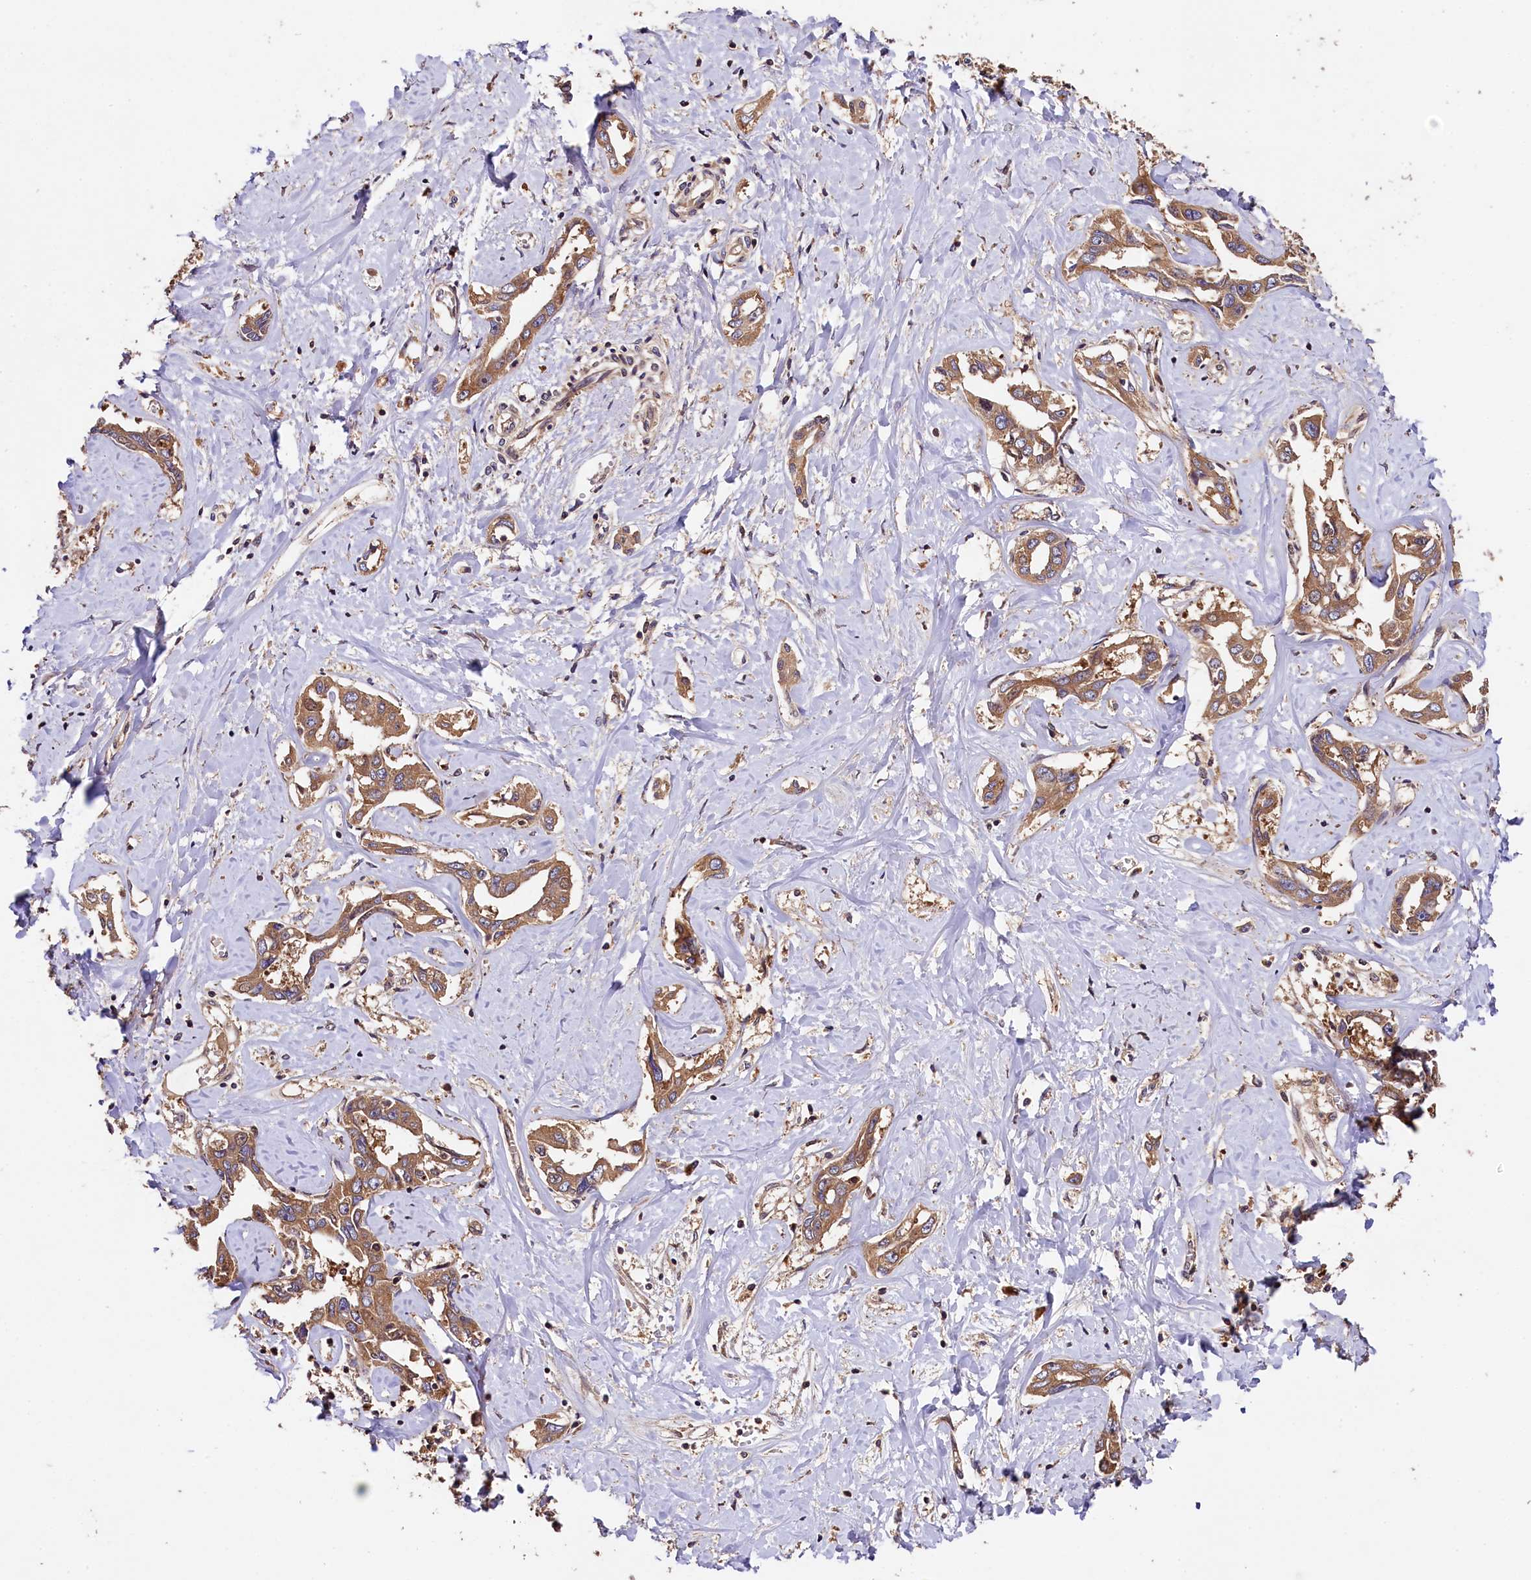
{"staining": {"intensity": "moderate", "quantity": ">75%", "location": "cytoplasmic/membranous"}, "tissue": "liver cancer", "cell_type": "Tumor cells", "image_type": "cancer", "snomed": [{"axis": "morphology", "description": "Cholangiocarcinoma"}, {"axis": "topography", "description": "Liver"}], "caption": "The immunohistochemical stain labels moderate cytoplasmic/membranous positivity in tumor cells of liver cancer tissue.", "gene": "KLC2", "patient": {"sex": "male", "age": 59}}